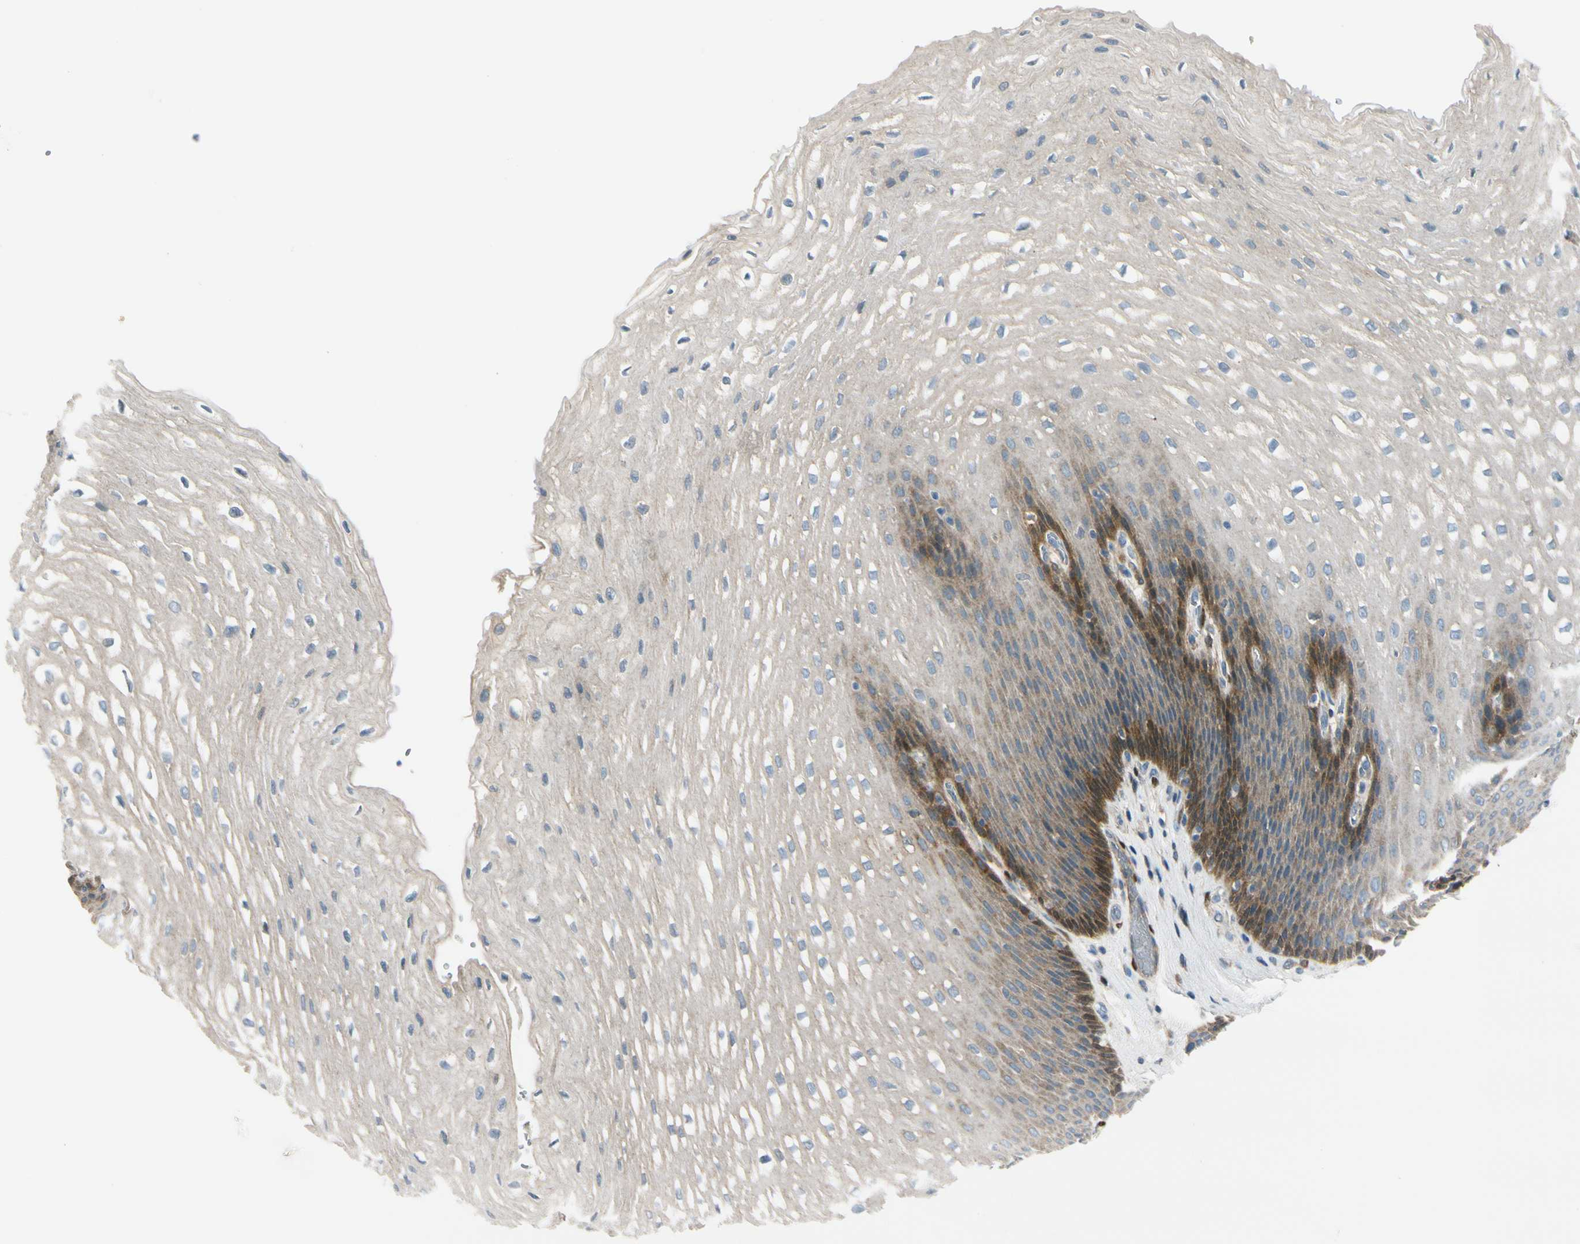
{"staining": {"intensity": "moderate", "quantity": "<25%", "location": "cytoplasmic/membranous"}, "tissue": "esophagus", "cell_type": "Squamous epithelial cells", "image_type": "normal", "snomed": [{"axis": "morphology", "description": "Normal tissue, NOS"}, {"axis": "topography", "description": "Esophagus"}], "caption": "Moderate cytoplasmic/membranous positivity for a protein is seen in approximately <25% of squamous epithelial cells of benign esophagus using immunohistochemistry (IHC).", "gene": "FHL2", "patient": {"sex": "male", "age": 48}}